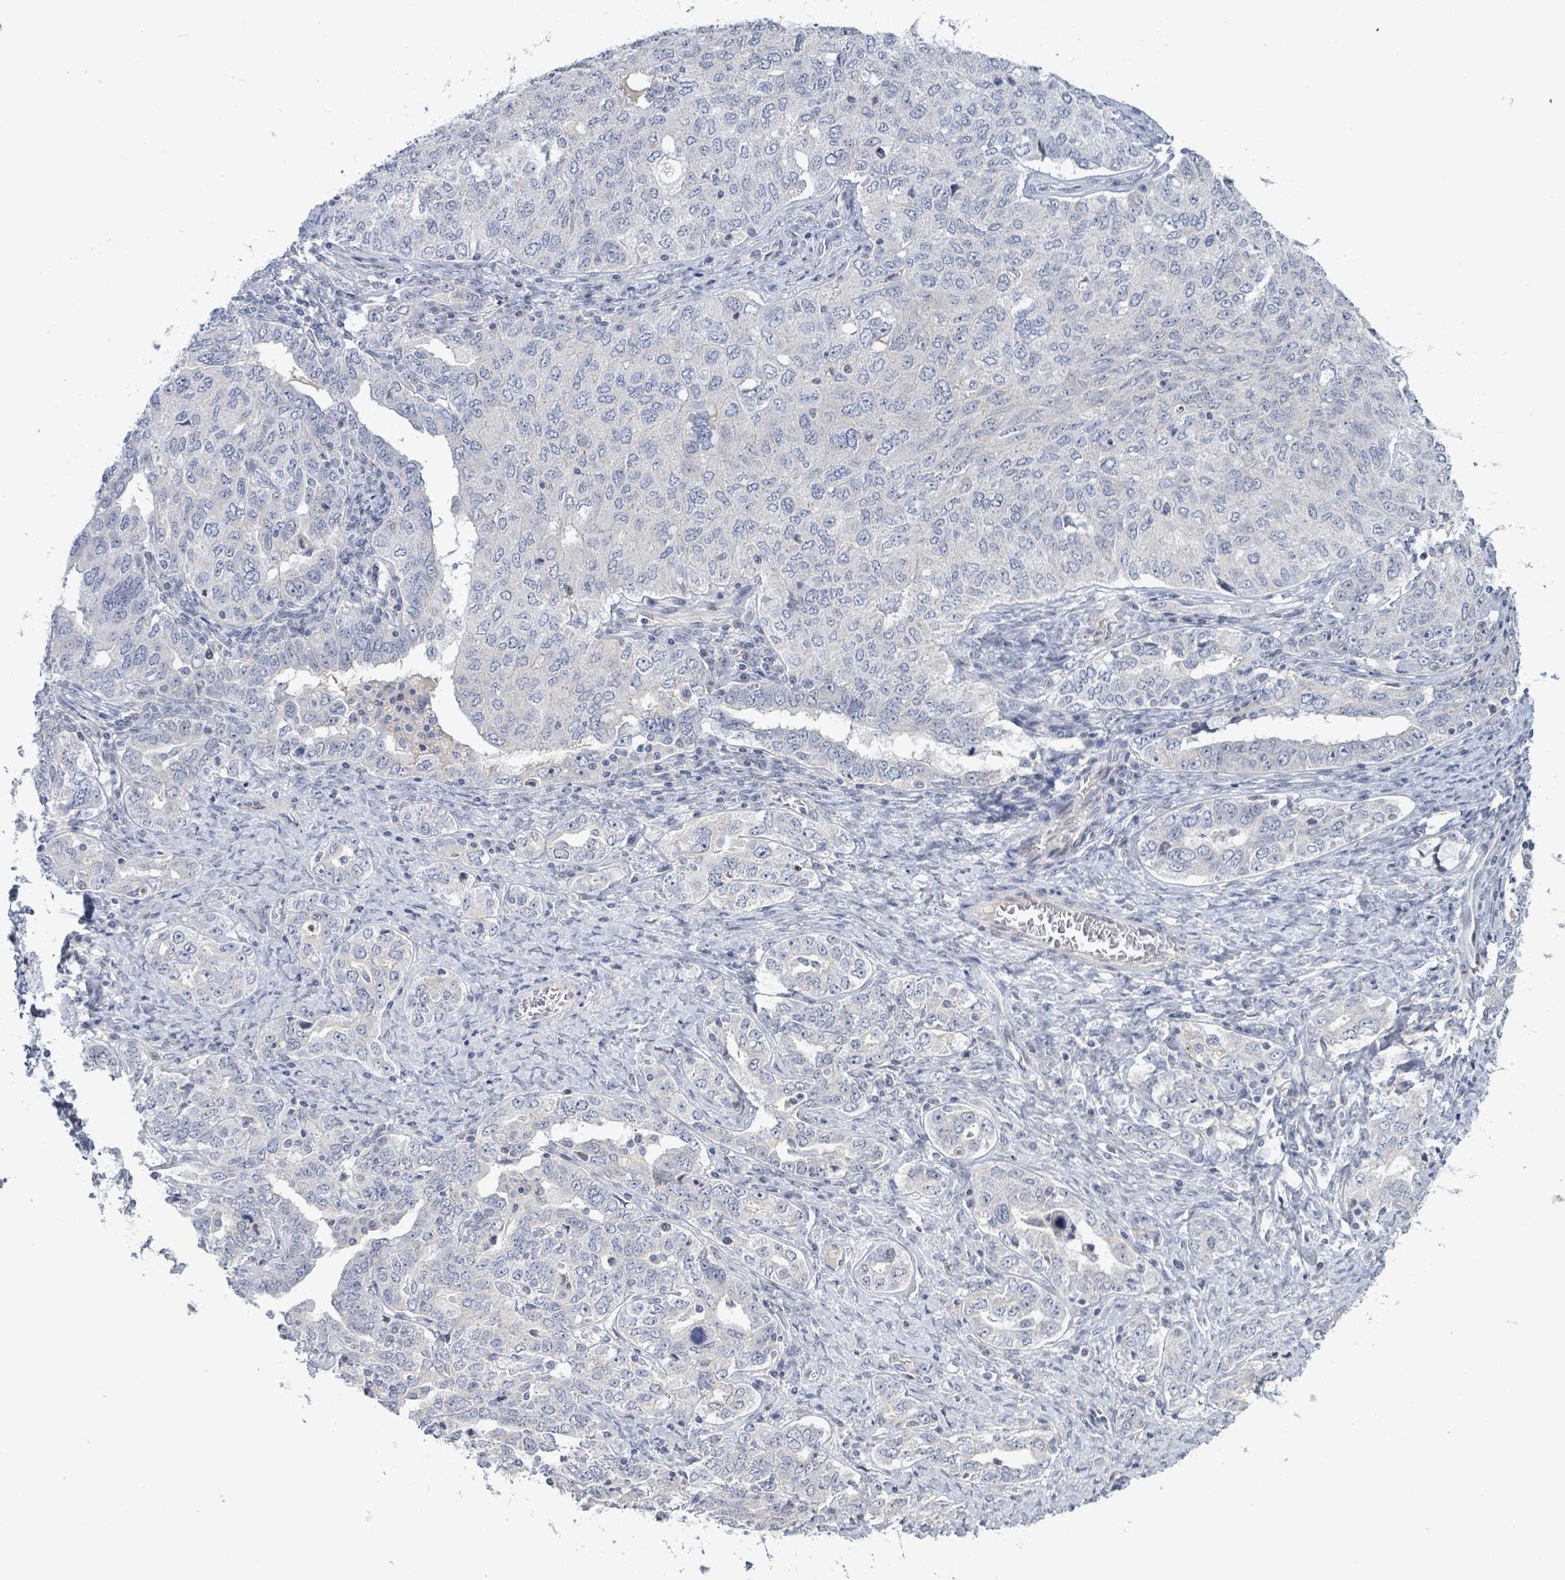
{"staining": {"intensity": "negative", "quantity": "none", "location": "none"}, "tissue": "ovarian cancer", "cell_type": "Tumor cells", "image_type": "cancer", "snomed": [{"axis": "morphology", "description": "Carcinoma, endometroid"}, {"axis": "topography", "description": "Ovary"}], "caption": "Immunohistochemistry (IHC) histopathology image of neoplastic tissue: ovarian endometroid carcinoma stained with DAB demonstrates no significant protein staining in tumor cells.", "gene": "NTN3", "patient": {"sex": "female", "age": 62}}